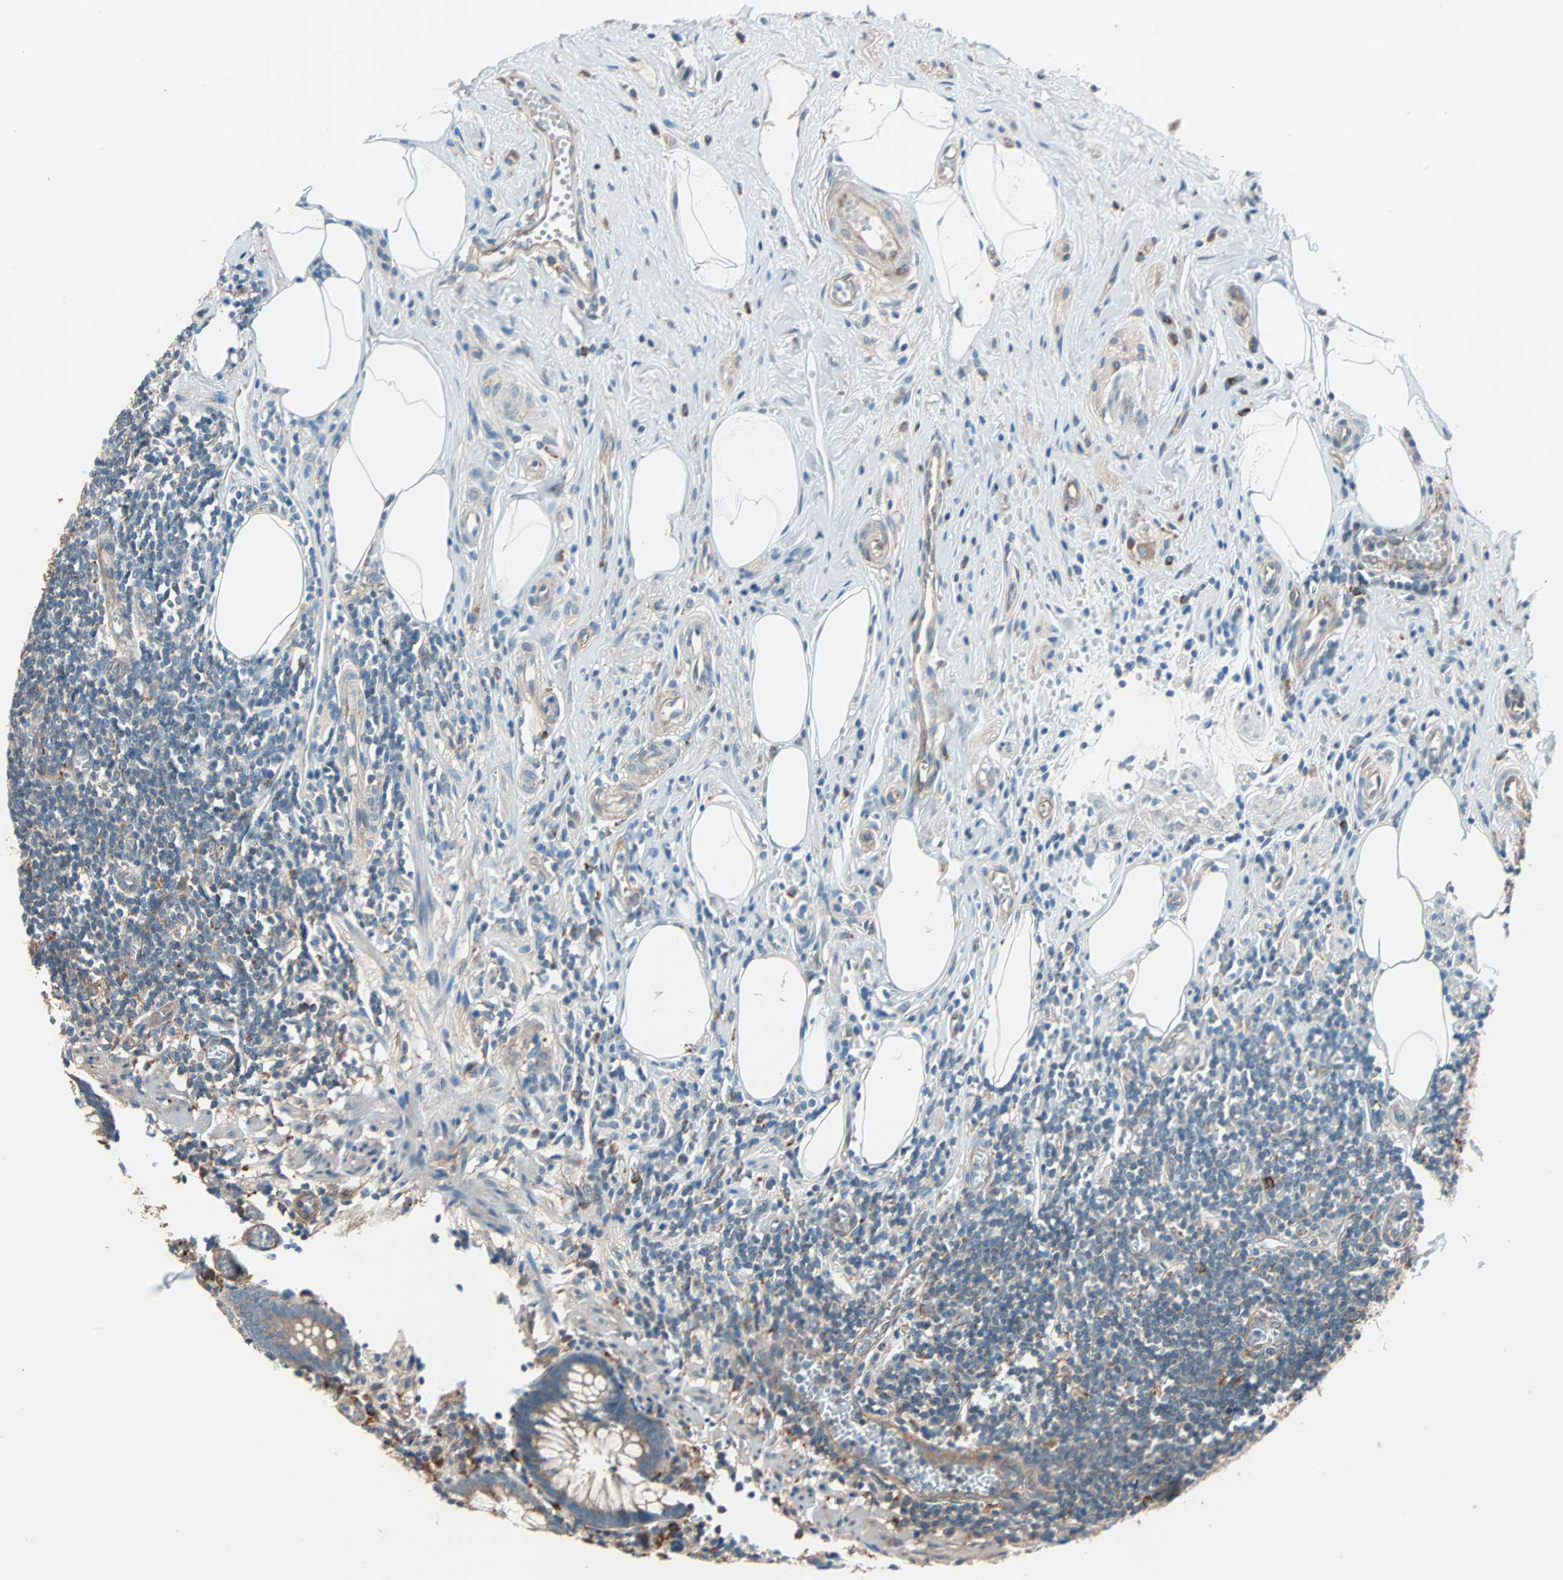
{"staining": {"intensity": "moderate", "quantity": ">75%", "location": "cytoplasmic/membranous"}, "tissue": "appendix", "cell_type": "Glandular cells", "image_type": "normal", "snomed": [{"axis": "morphology", "description": "Normal tissue, NOS"}, {"axis": "topography", "description": "Appendix"}], "caption": "The photomicrograph demonstrates immunohistochemical staining of normal appendix. There is moderate cytoplasmic/membranous staining is identified in approximately >75% of glandular cells. (Stains: DAB (3,3'-diaminobenzidine) in brown, nuclei in blue, Microscopy: brightfield microscopy at high magnification).", "gene": "PHYH", "patient": {"sex": "male", "age": 38}}